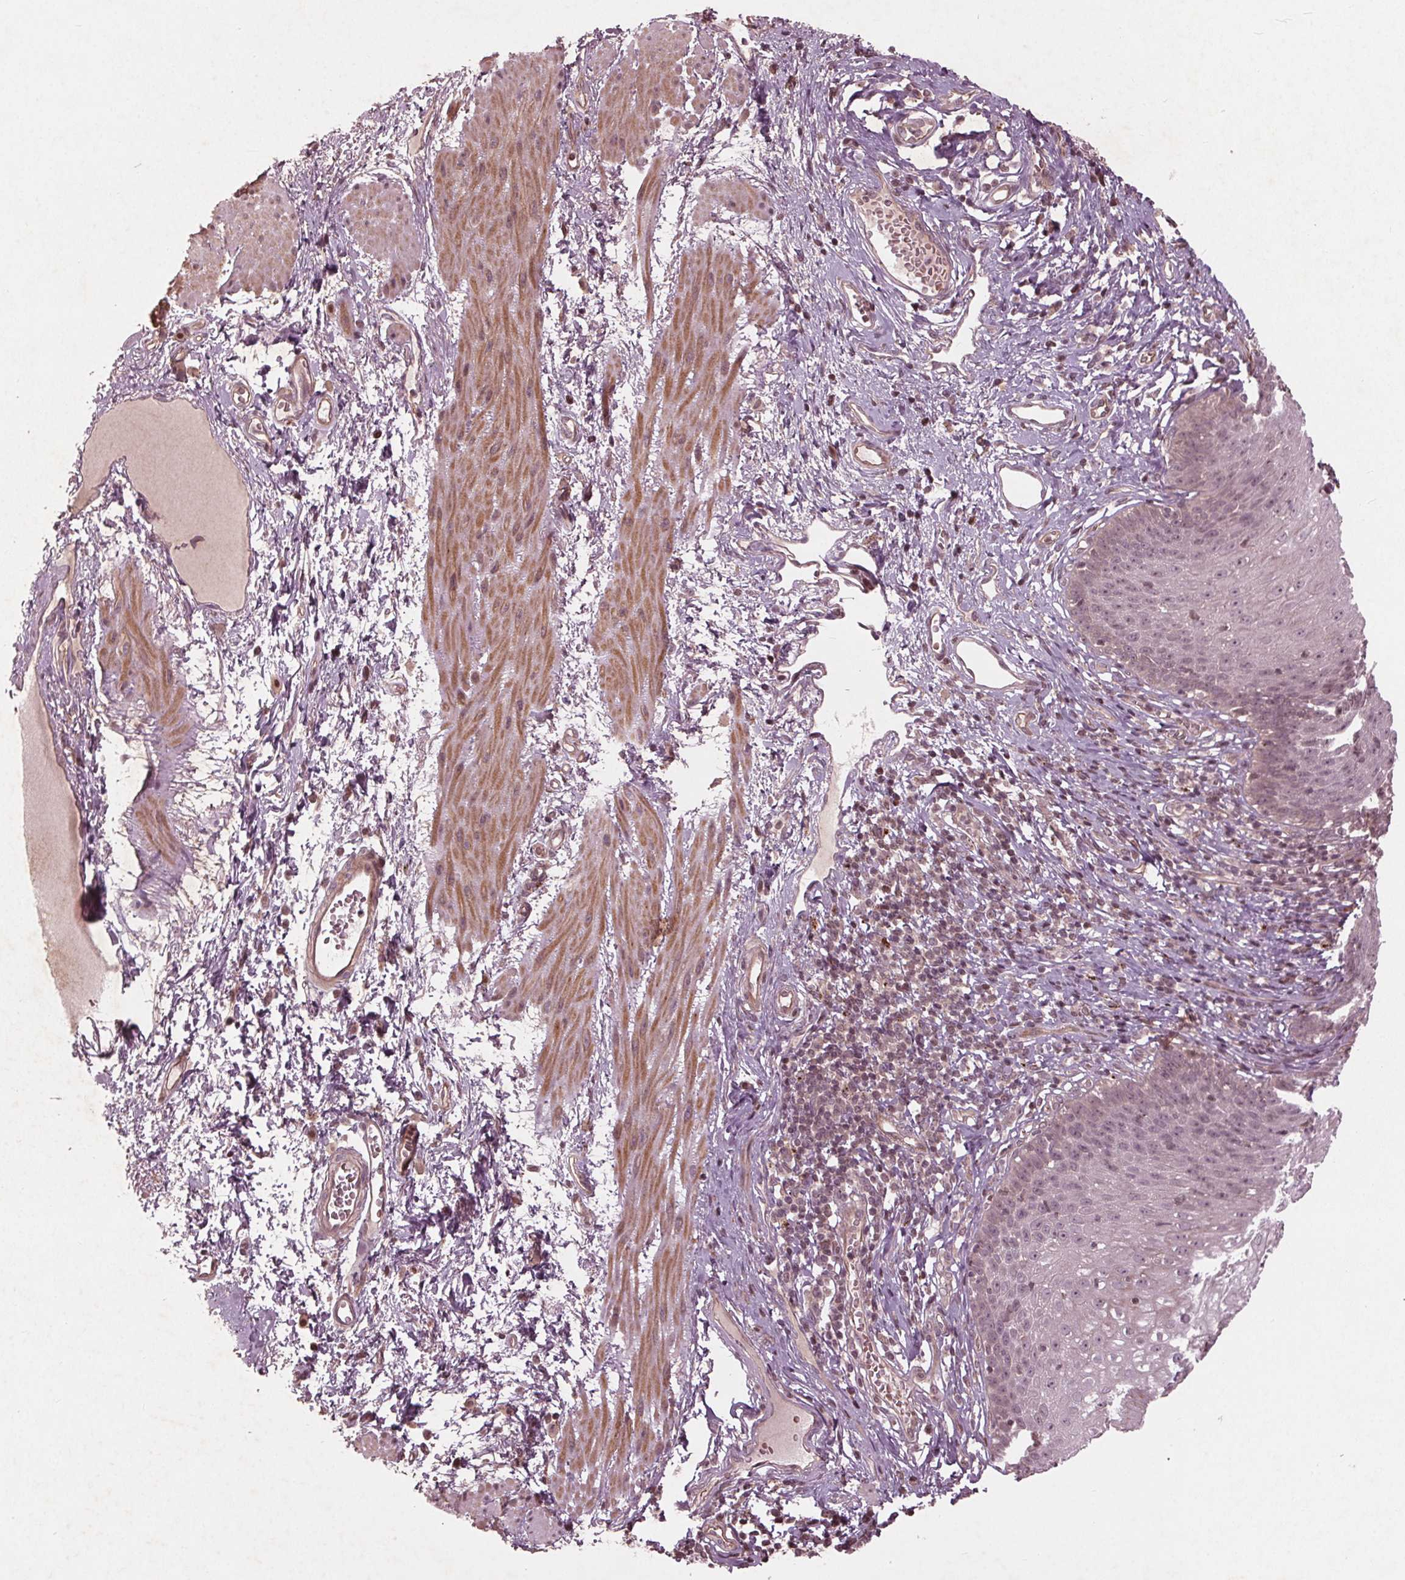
{"staining": {"intensity": "weak", "quantity": "25%-75%", "location": "cytoplasmic/membranous,nuclear"}, "tissue": "esophagus", "cell_type": "Squamous epithelial cells", "image_type": "normal", "snomed": [{"axis": "morphology", "description": "Normal tissue, NOS"}, {"axis": "topography", "description": "Esophagus"}], "caption": "Immunohistochemical staining of unremarkable human esophagus displays low levels of weak cytoplasmic/membranous,nuclear staining in about 25%-75% of squamous epithelial cells.", "gene": "CDKL4", "patient": {"sex": "male", "age": 72}}